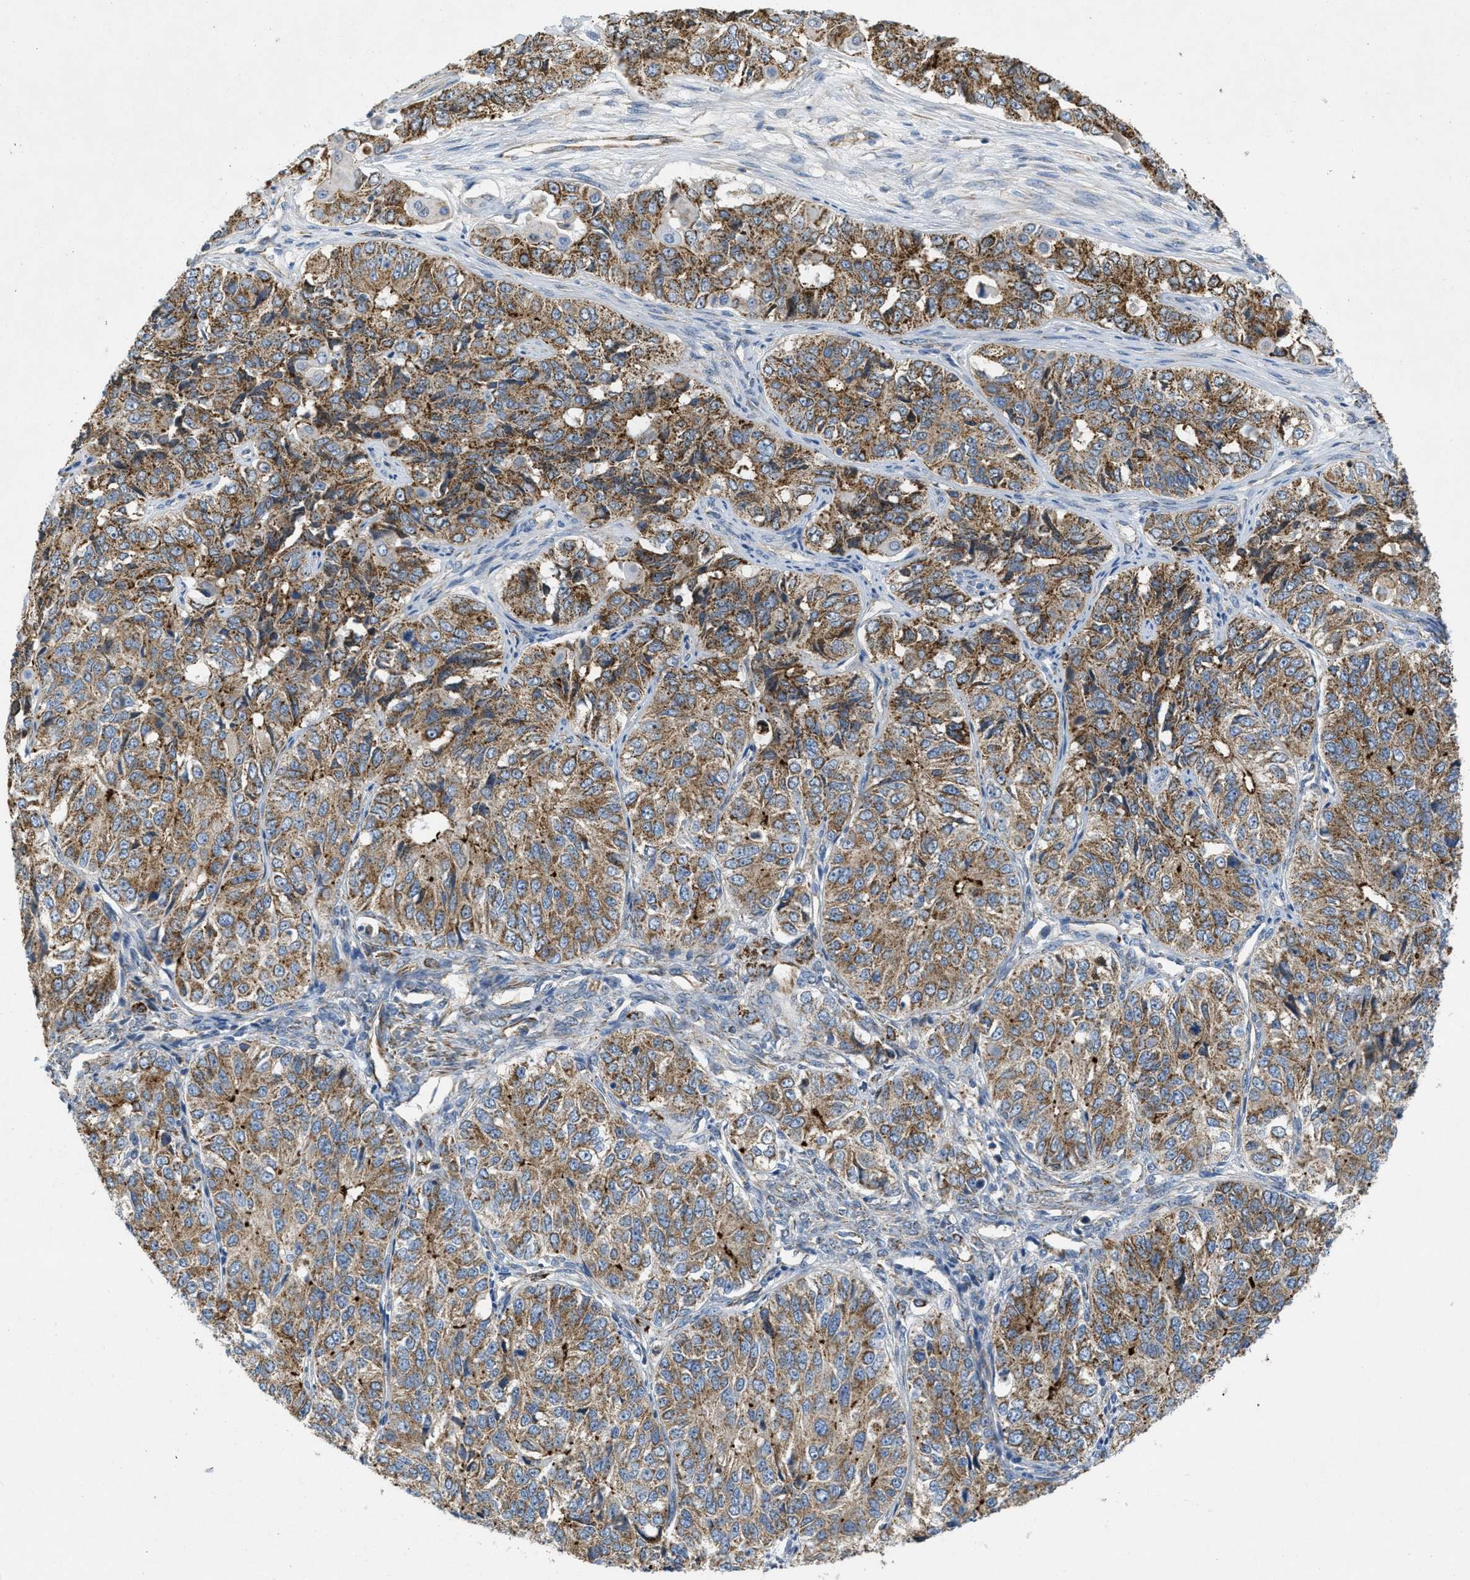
{"staining": {"intensity": "strong", "quantity": "25%-75%", "location": "cytoplasmic/membranous"}, "tissue": "ovarian cancer", "cell_type": "Tumor cells", "image_type": "cancer", "snomed": [{"axis": "morphology", "description": "Carcinoma, endometroid"}, {"axis": "topography", "description": "Ovary"}], "caption": "Ovarian endometroid carcinoma tissue exhibits strong cytoplasmic/membranous positivity in approximately 25%-75% of tumor cells, visualized by immunohistochemistry.", "gene": "BTN3A1", "patient": {"sex": "female", "age": 51}}